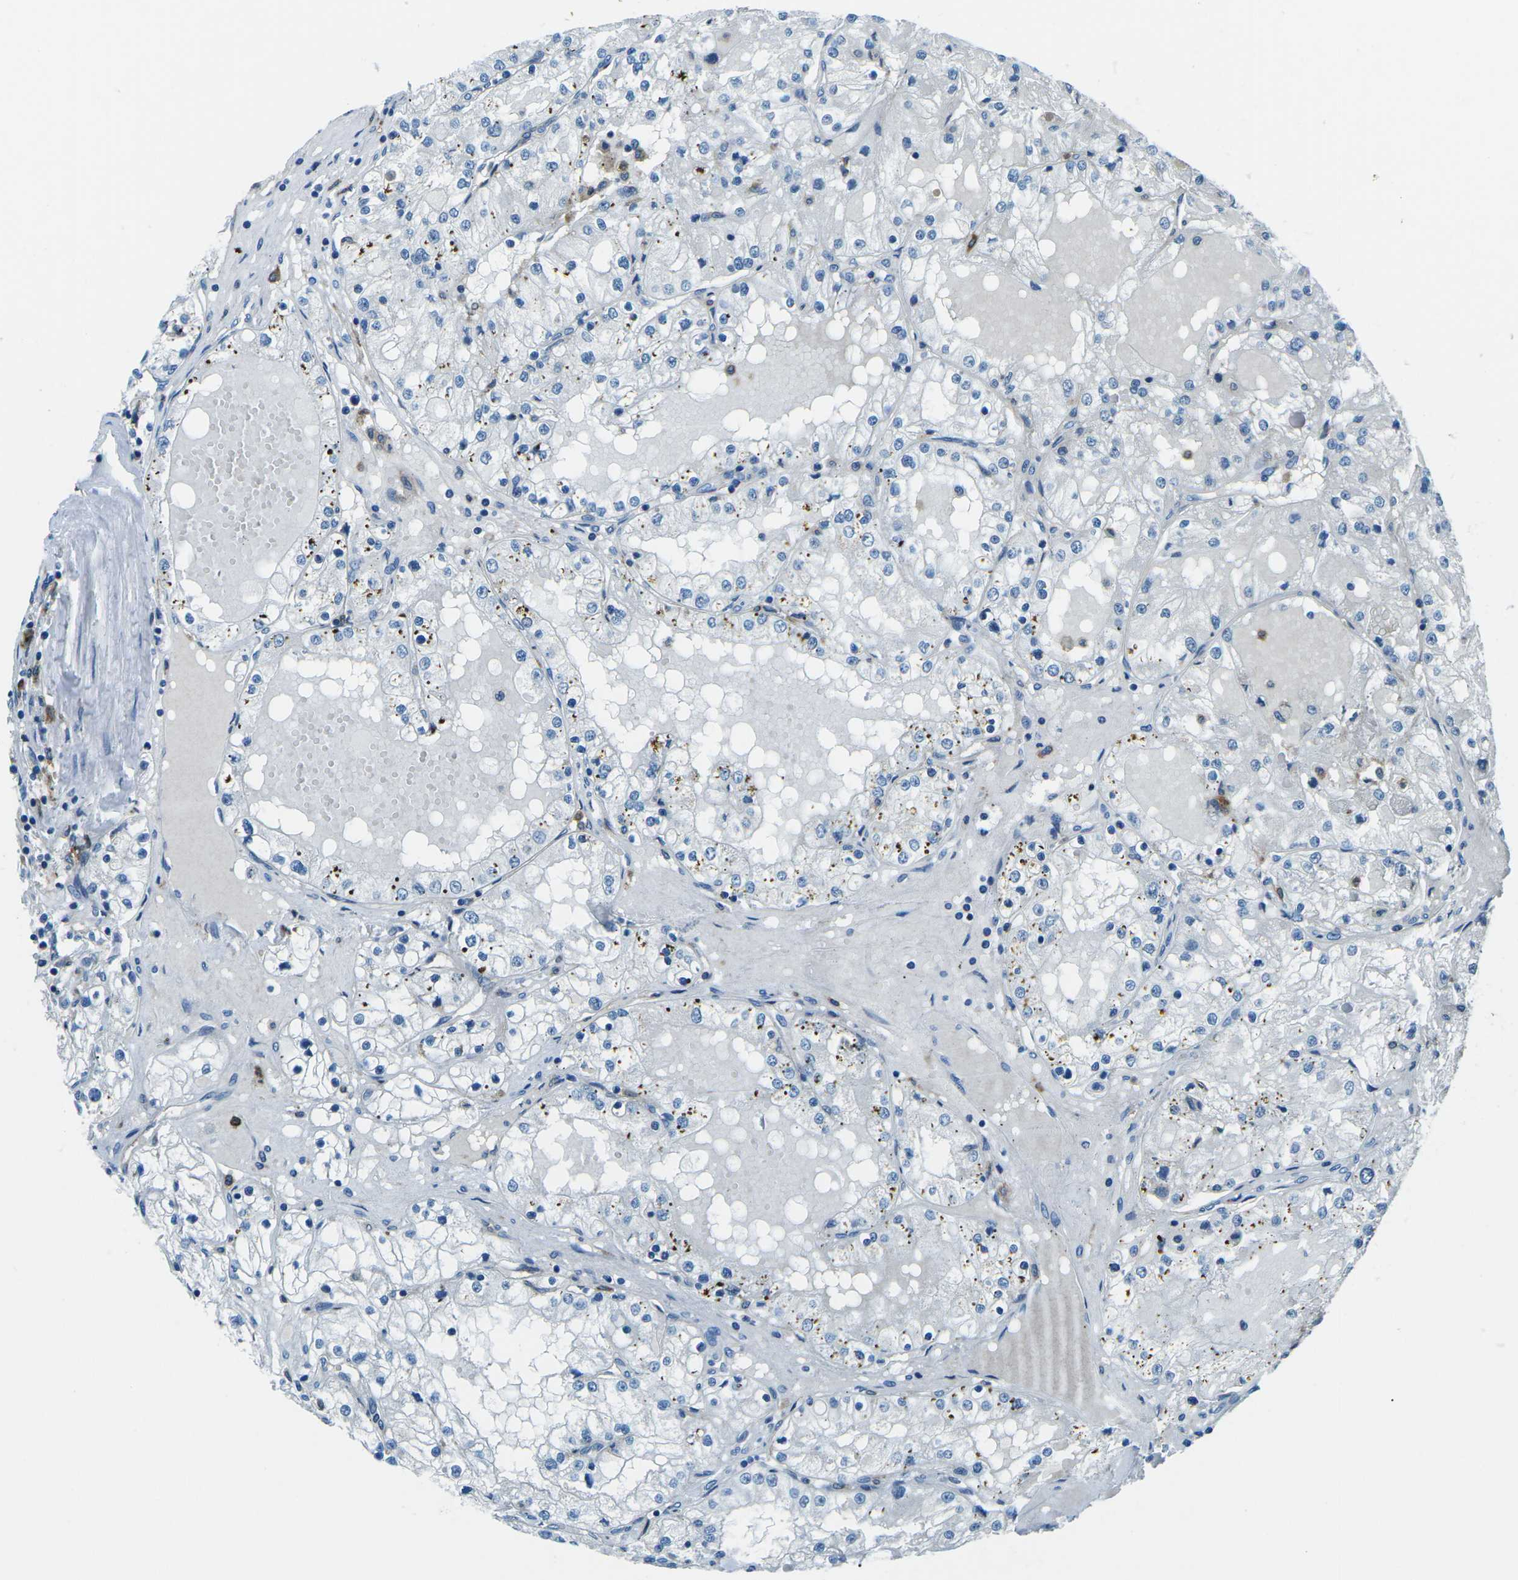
{"staining": {"intensity": "negative", "quantity": "none", "location": "none"}, "tissue": "renal cancer", "cell_type": "Tumor cells", "image_type": "cancer", "snomed": [{"axis": "morphology", "description": "Adenocarcinoma, NOS"}, {"axis": "topography", "description": "Kidney"}], "caption": "IHC micrograph of human renal adenocarcinoma stained for a protein (brown), which exhibits no staining in tumor cells.", "gene": "CD1D", "patient": {"sex": "male", "age": 68}}